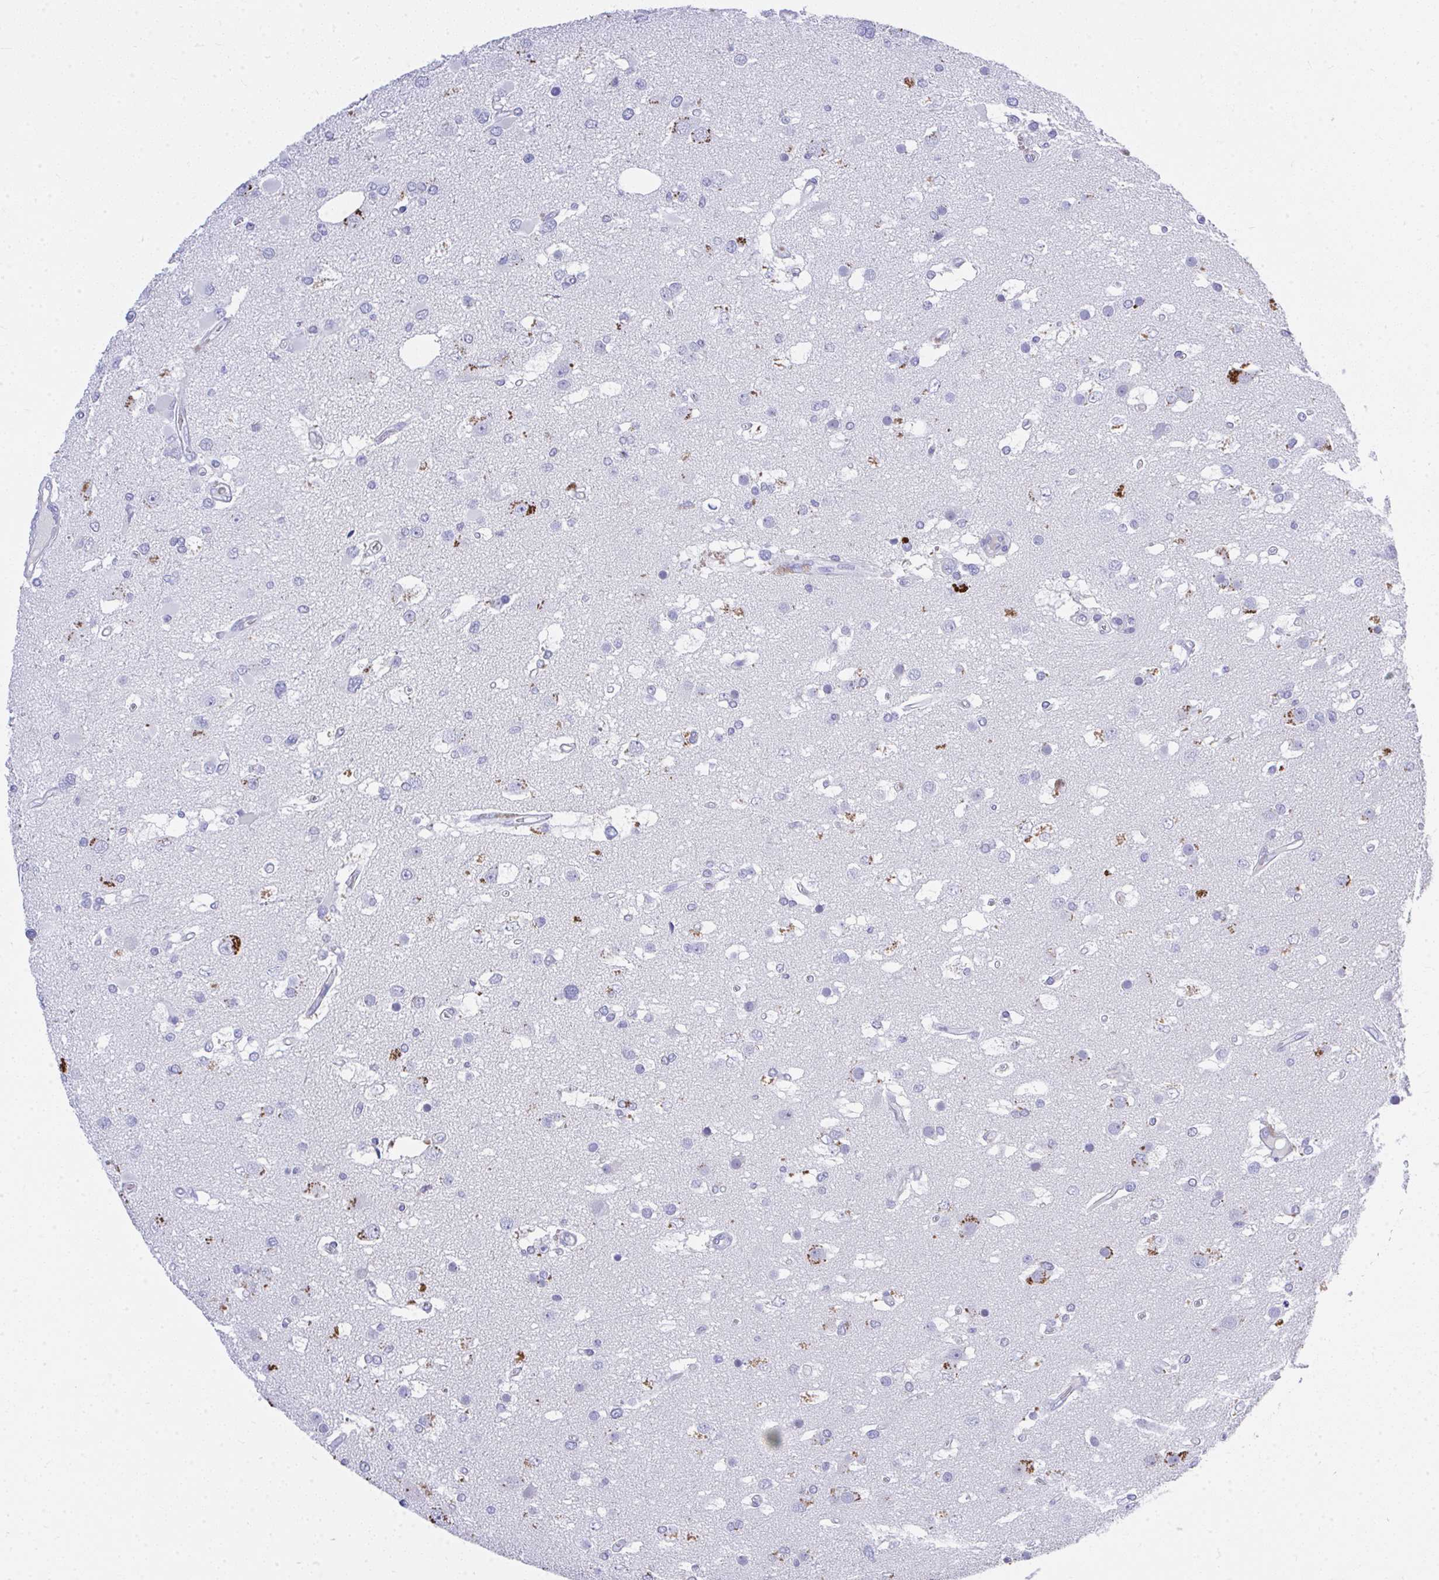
{"staining": {"intensity": "moderate", "quantity": "<25%", "location": "cytoplasmic/membranous"}, "tissue": "glioma", "cell_type": "Tumor cells", "image_type": "cancer", "snomed": [{"axis": "morphology", "description": "Glioma, malignant, High grade"}, {"axis": "topography", "description": "Brain"}], "caption": "Protein analysis of glioma tissue displays moderate cytoplasmic/membranous positivity in about <25% of tumor cells. The staining was performed using DAB to visualize the protein expression in brown, while the nuclei were stained in blue with hematoxylin (Magnification: 20x).", "gene": "MS4A12", "patient": {"sex": "male", "age": 53}}